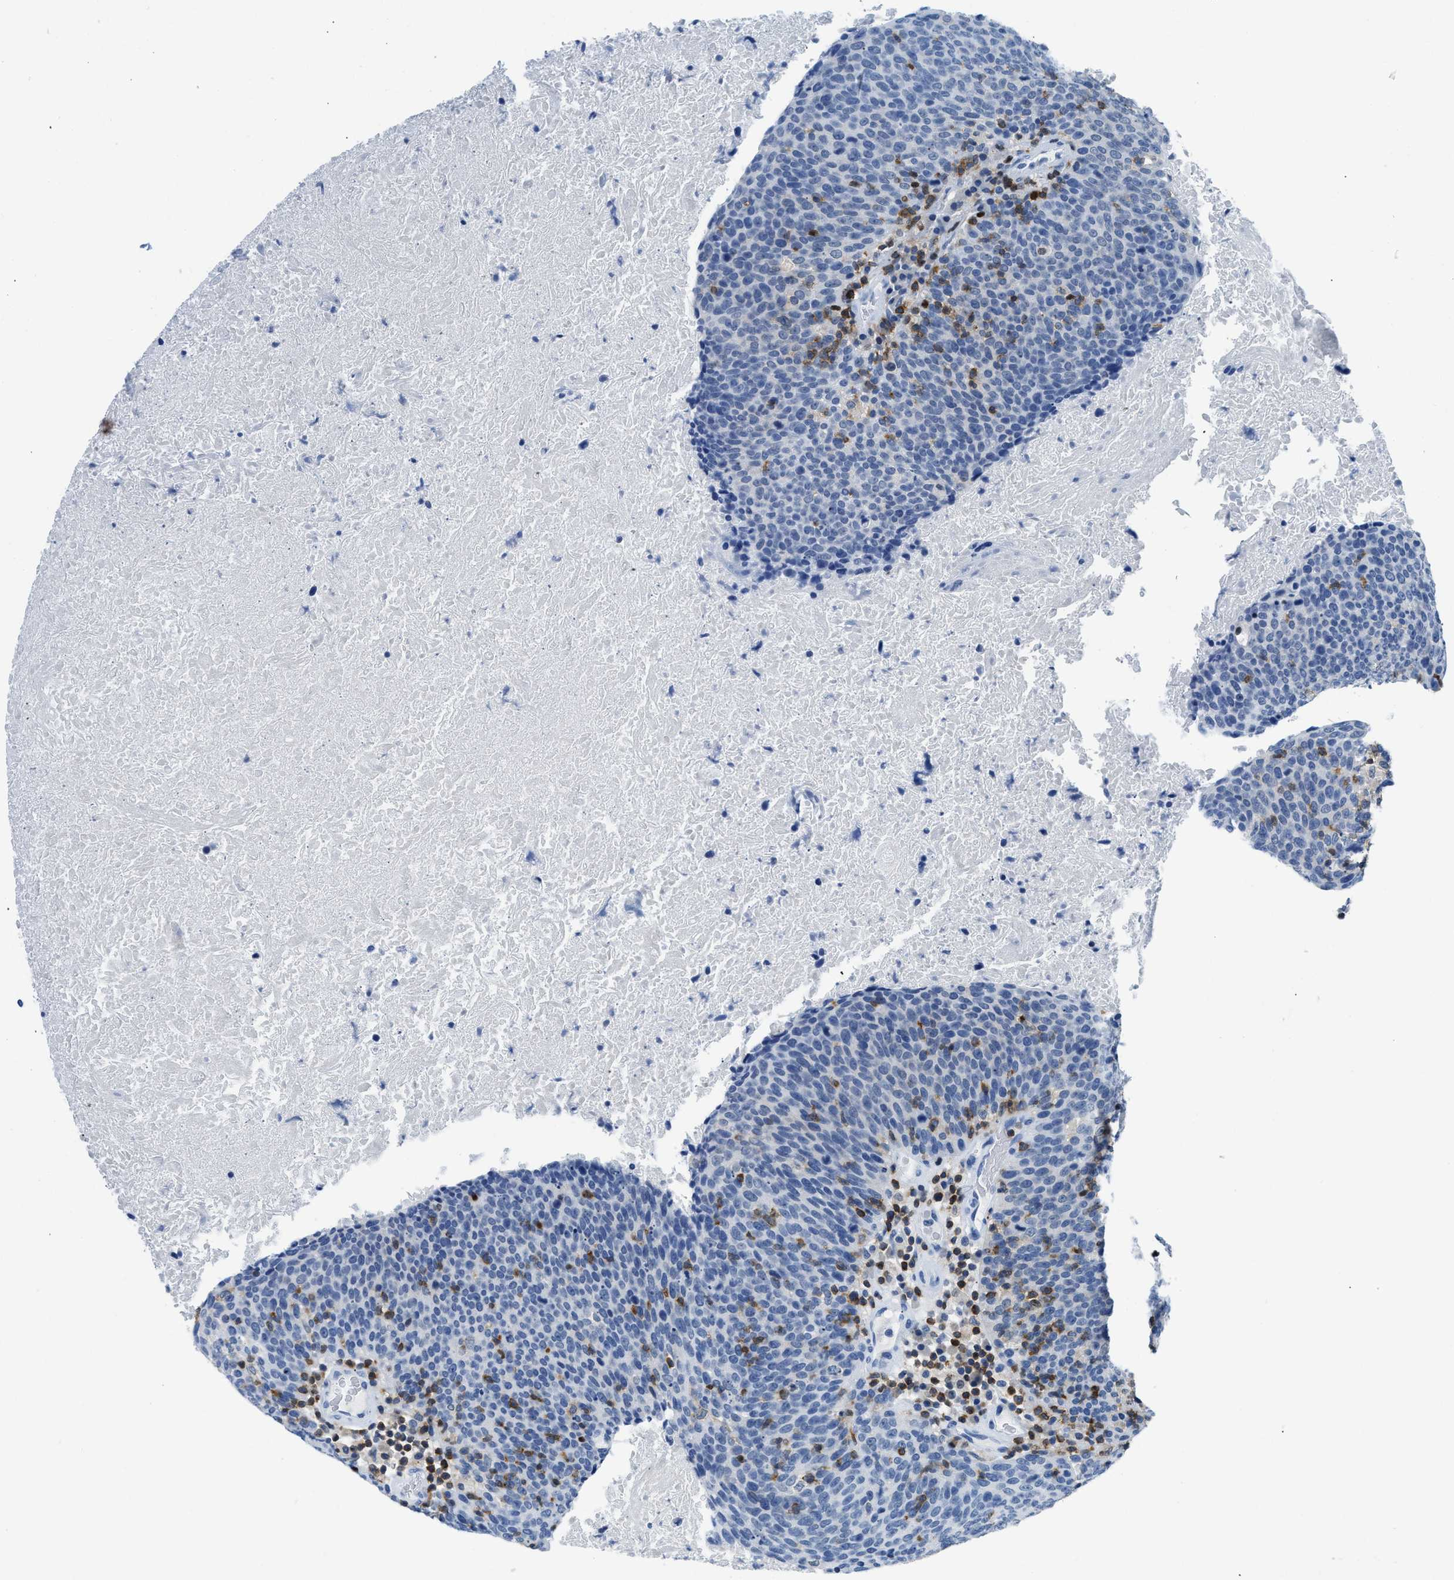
{"staining": {"intensity": "negative", "quantity": "none", "location": "none"}, "tissue": "head and neck cancer", "cell_type": "Tumor cells", "image_type": "cancer", "snomed": [{"axis": "morphology", "description": "Squamous cell carcinoma, NOS"}, {"axis": "morphology", "description": "Squamous cell carcinoma, metastatic, NOS"}, {"axis": "topography", "description": "Lymph node"}, {"axis": "topography", "description": "Head-Neck"}], "caption": "There is no significant expression in tumor cells of metastatic squamous cell carcinoma (head and neck).", "gene": "NFATC2", "patient": {"sex": "male", "age": 62}}